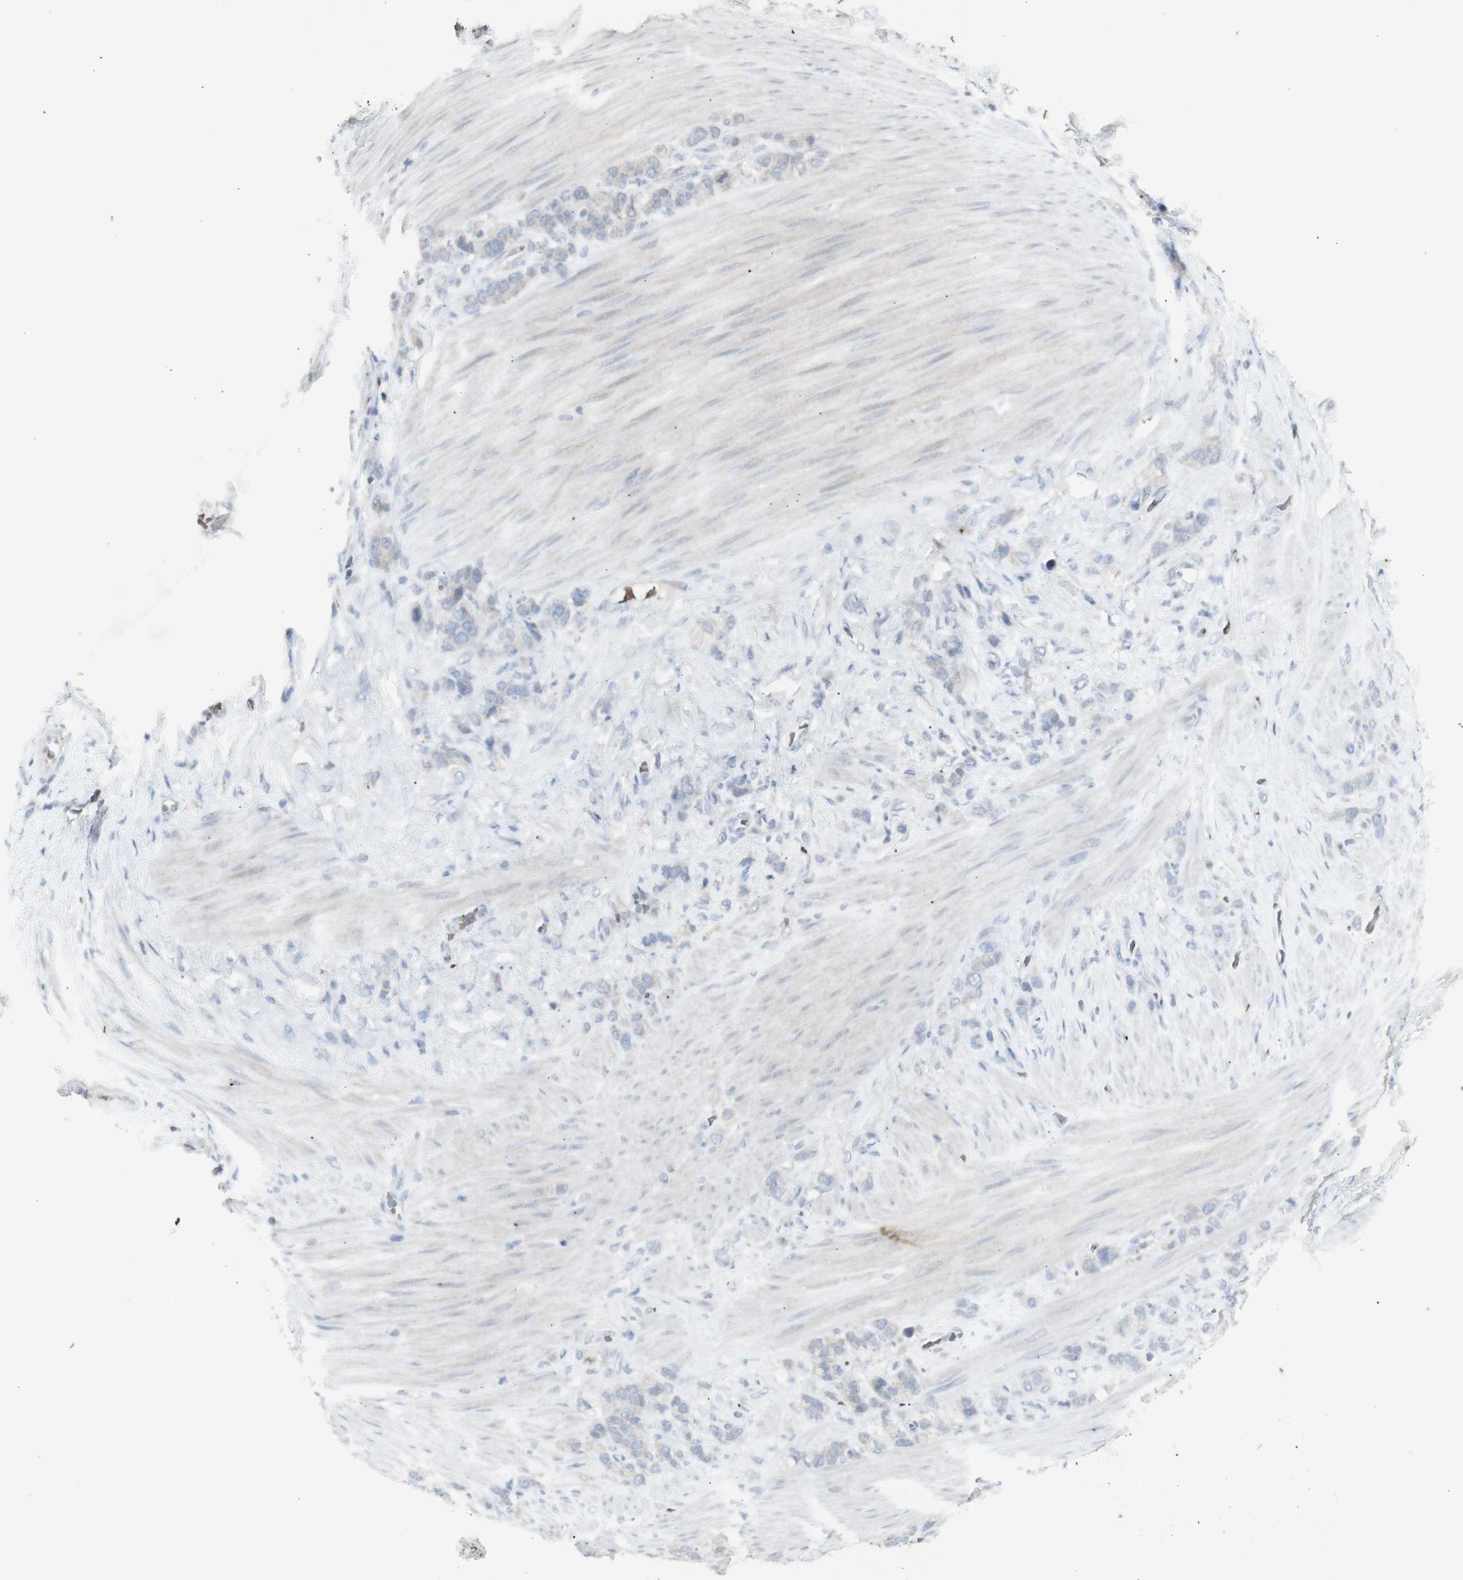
{"staining": {"intensity": "negative", "quantity": "none", "location": "none"}, "tissue": "stomach cancer", "cell_type": "Tumor cells", "image_type": "cancer", "snomed": [{"axis": "morphology", "description": "Adenocarcinoma, NOS"}, {"axis": "morphology", "description": "Adenocarcinoma, High grade"}, {"axis": "topography", "description": "Stomach, upper"}, {"axis": "topography", "description": "Stomach, lower"}], "caption": "This is an IHC micrograph of human stomach cancer (high-grade adenocarcinoma). There is no expression in tumor cells.", "gene": "INS", "patient": {"sex": "female", "age": 65}}